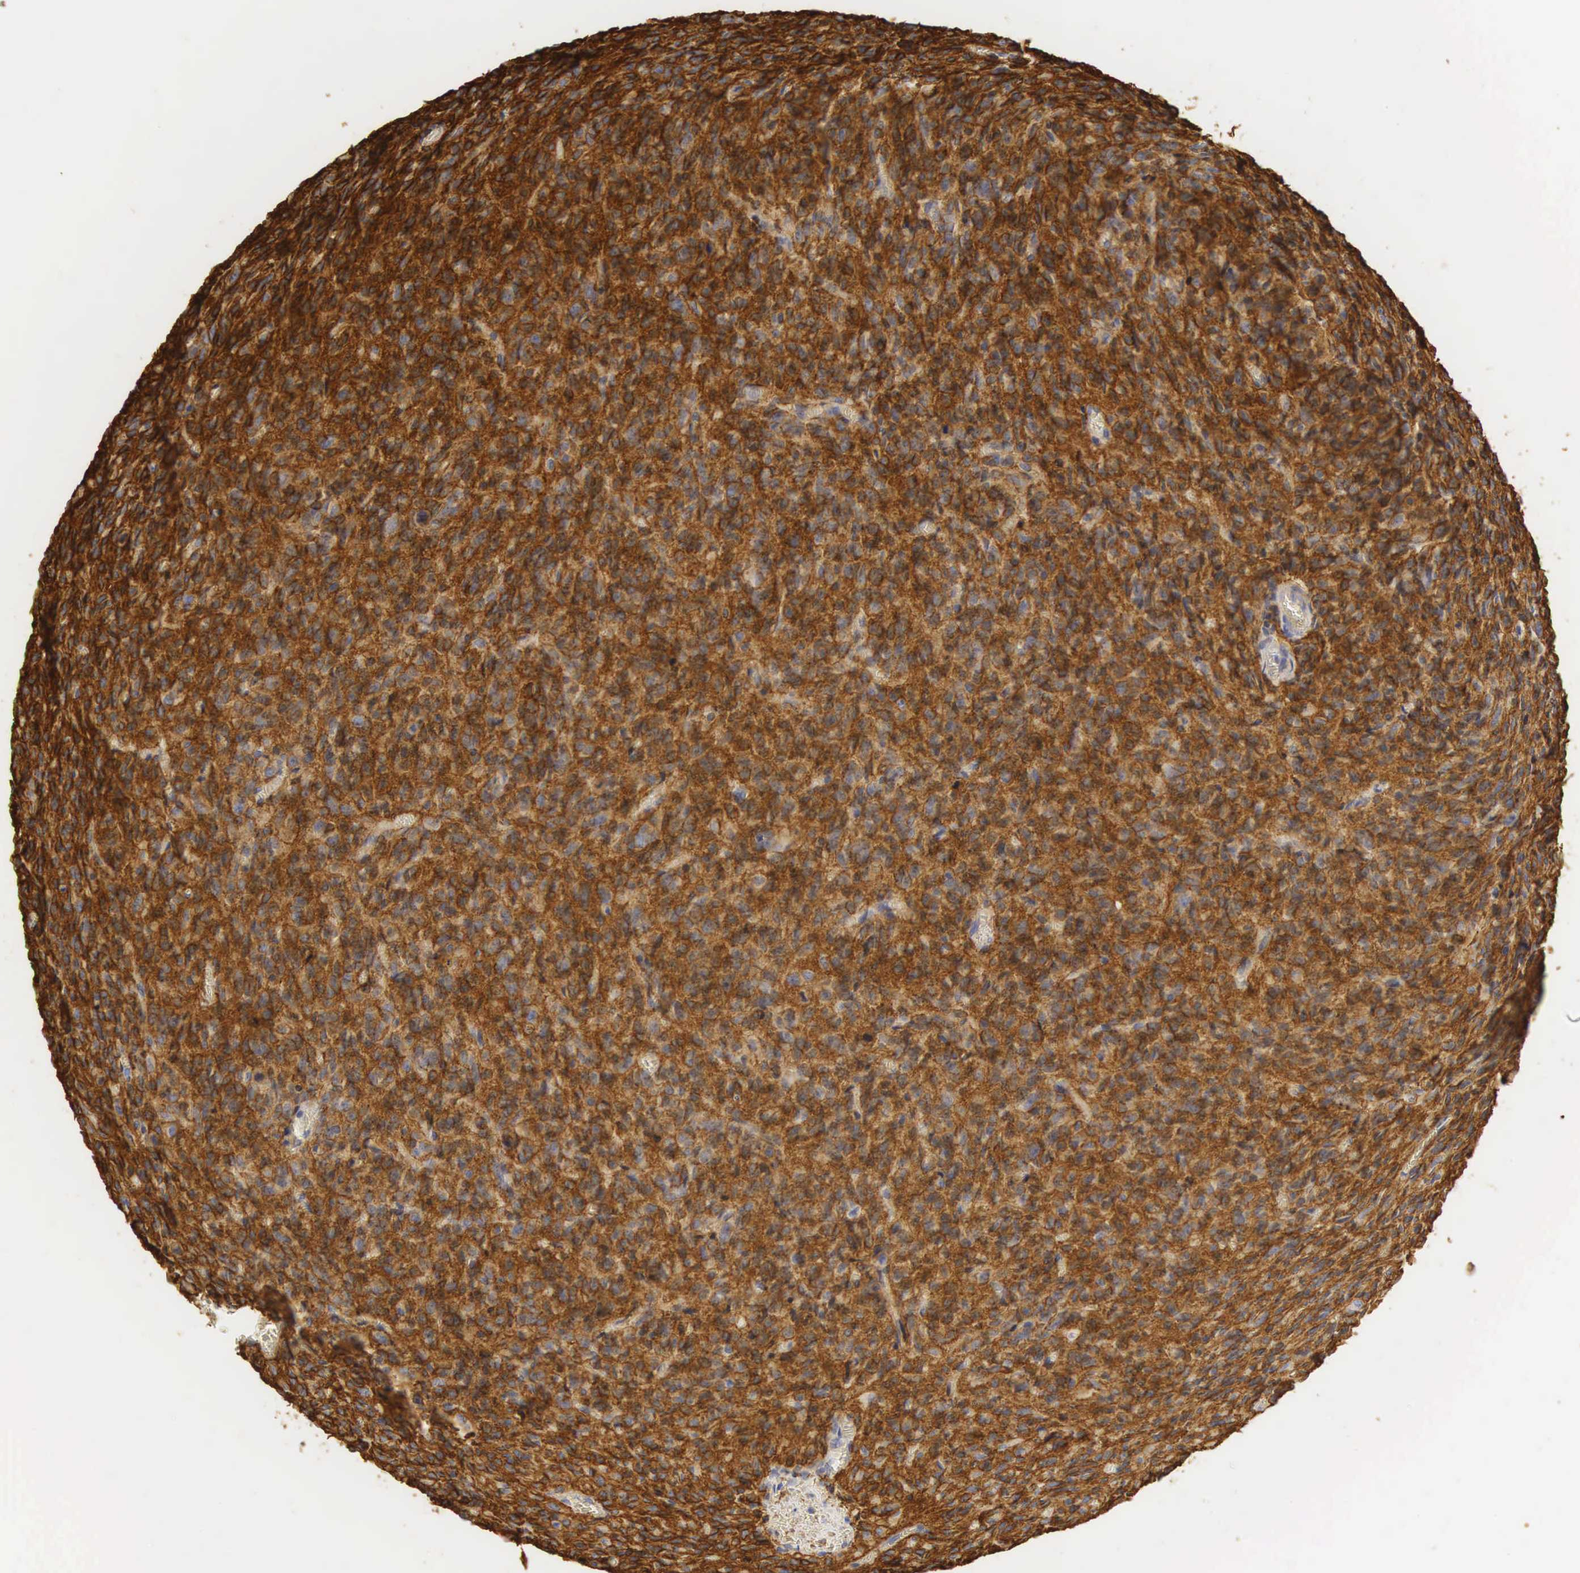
{"staining": {"intensity": "strong", "quantity": ">75%", "location": "cytoplasmic/membranous"}, "tissue": "glioma", "cell_type": "Tumor cells", "image_type": "cancer", "snomed": [{"axis": "morphology", "description": "Glioma, malignant, High grade"}, {"axis": "topography", "description": "Brain"}], "caption": "Immunohistochemistry (IHC) (DAB) staining of human malignant high-grade glioma displays strong cytoplasmic/membranous protein positivity in approximately >75% of tumor cells.", "gene": "CD99", "patient": {"sex": "male", "age": 56}}